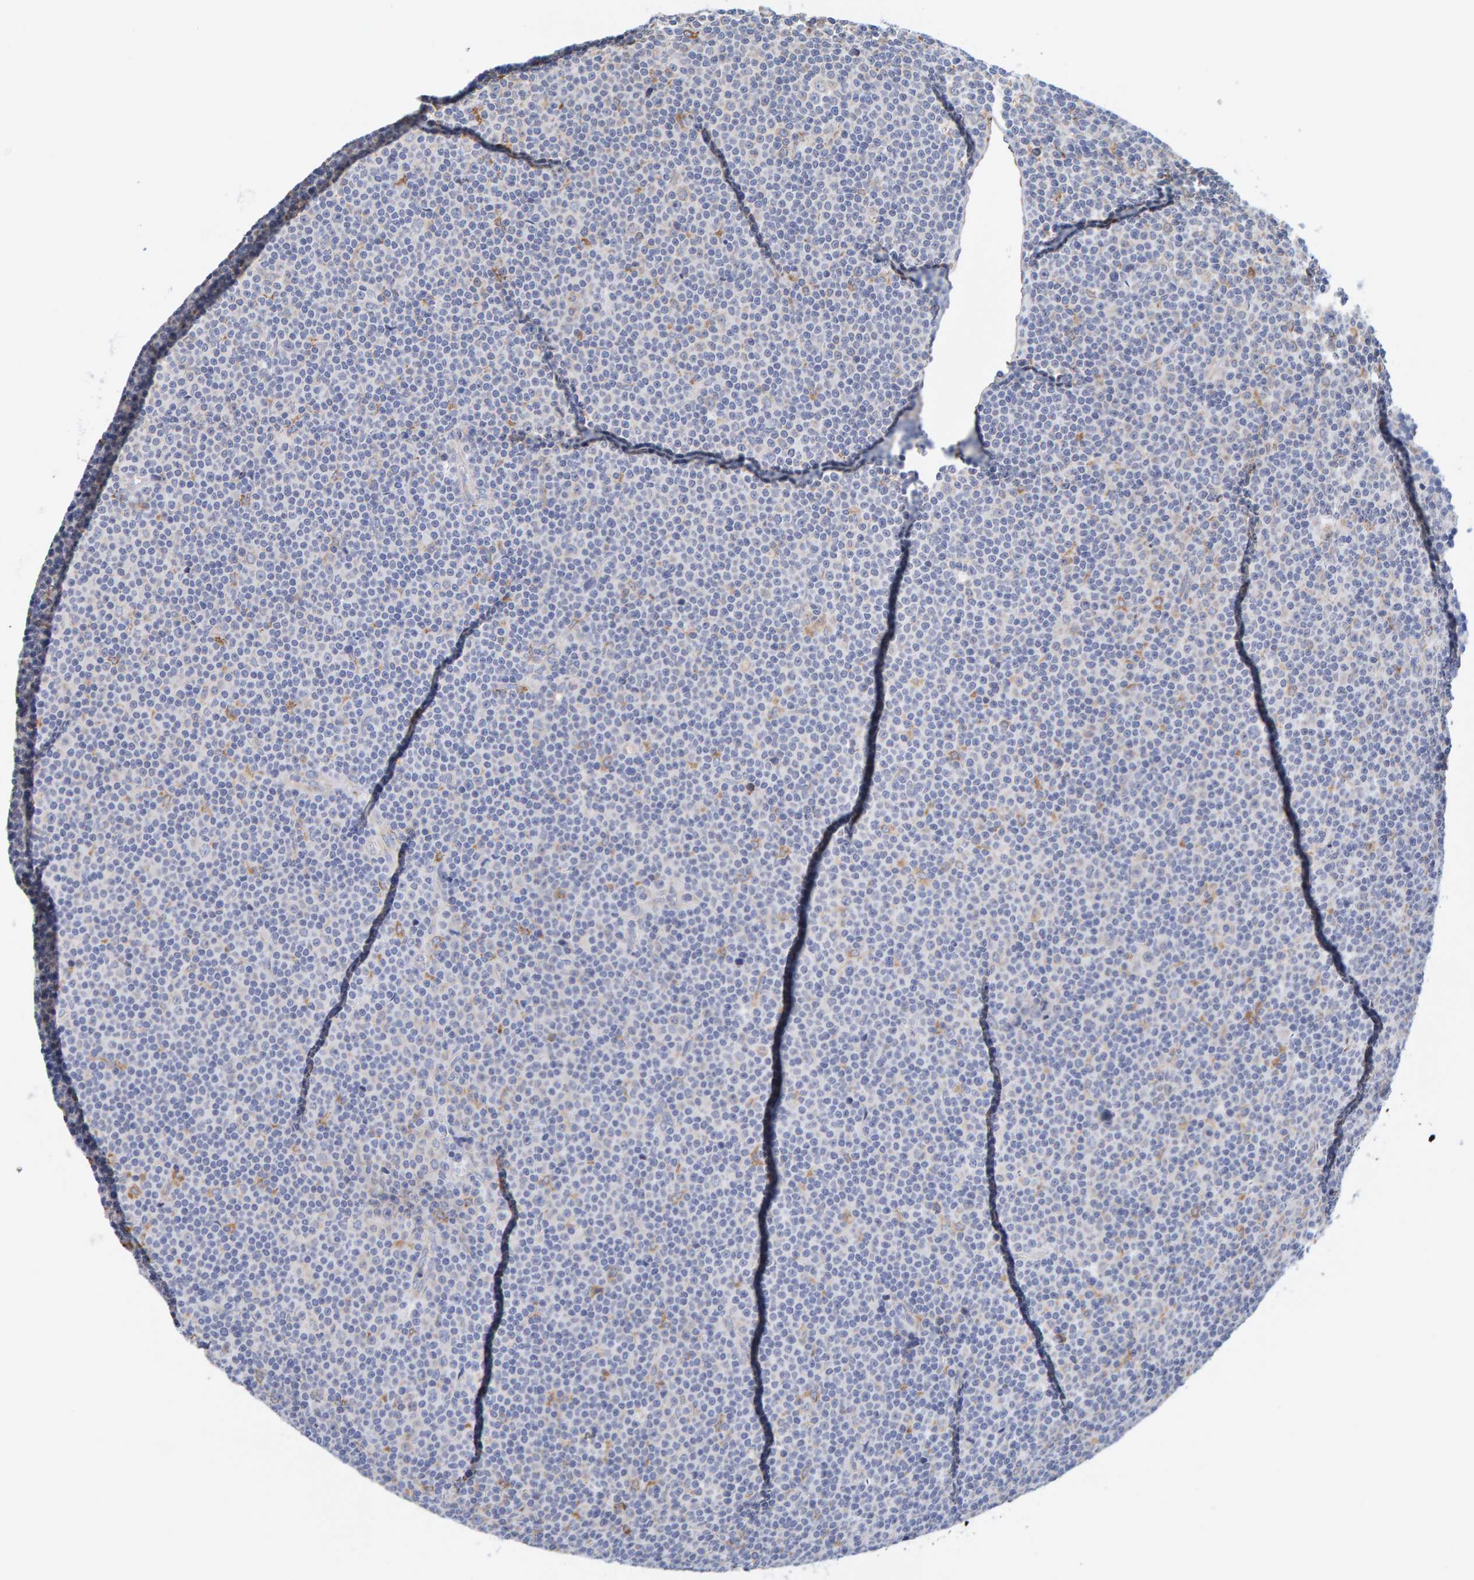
{"staining": {"intensity": "negative", "quantity": "none", "location": "none"}, "tissue": "lymphoma", "cell_type": "Tumor cells", "image_type": "cancer", "snomed": [{"axis": "morphology", "description": "Malignant lymphoma, non-Hodgkin's type, Low grade"}, {"axis": "topography", "description": "Lymph node"}], "caption": "IHC photomicrograph of human lymphoma stained for a protein (brown), which demonstrates no positivity in tumor cells.", "gene": "SGPL1", "patient": {"sex": "female", "age": 67}}